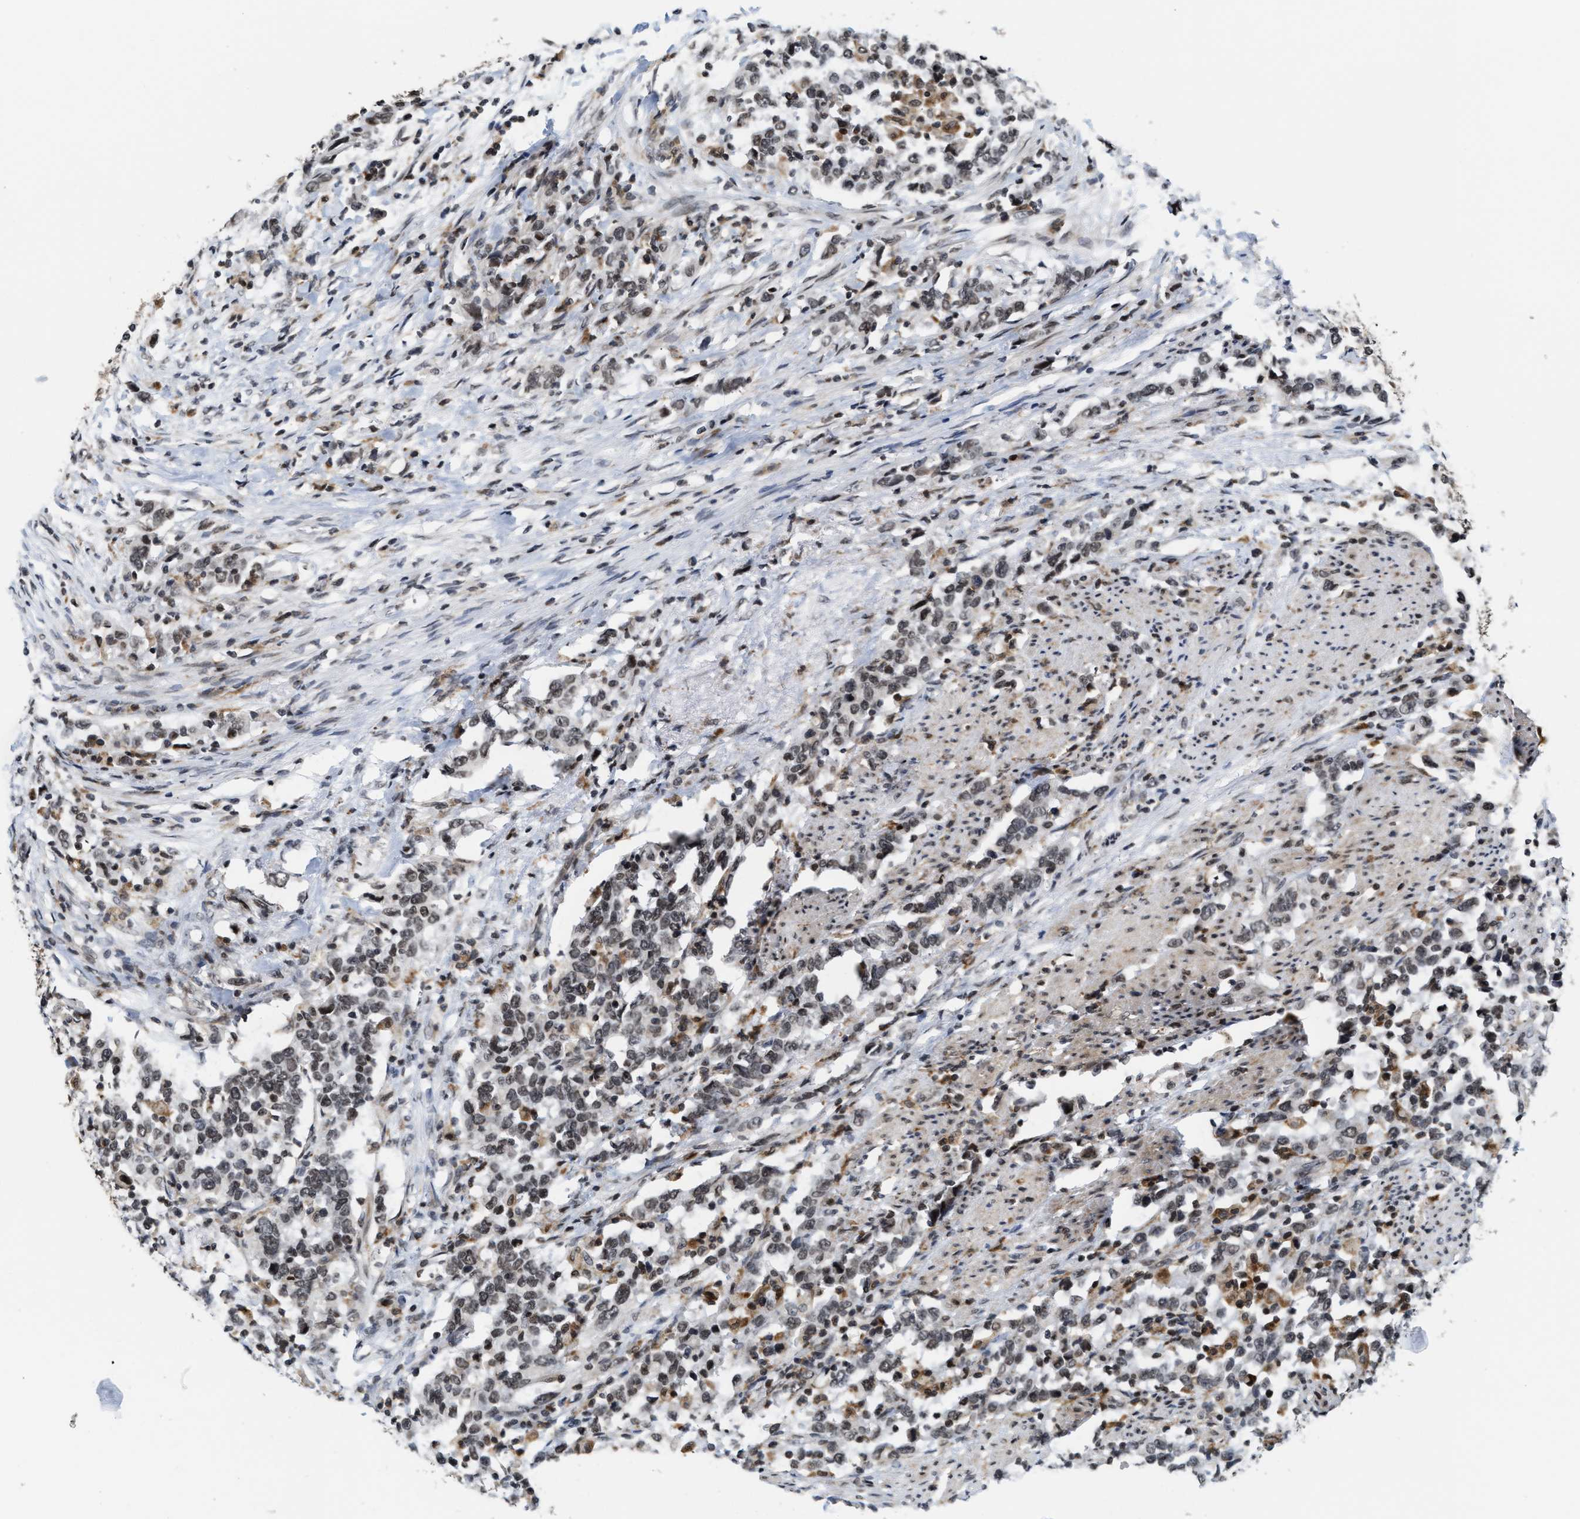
{"staining": {"intensity": "weak", "quantity": ">75%", "location": "nuclear"}, "tissue": "urothelial cancer", "cell_type": "Tumor cells", "image_type": "cancer", "snomed": [{"axis": "morphology", "description": "Urothelial carcinoma, High grade"}, {"axis": "topography", "description": "Urinary bladder"}], "caption": "Protein analysis of urothelial carcinoma (high-grade) tissue demonstrates weak nuclear expression in approximately >75% of tumor cells.", "gene": "ANKRD6", "patient": {"sex": "male", "age": 61}}